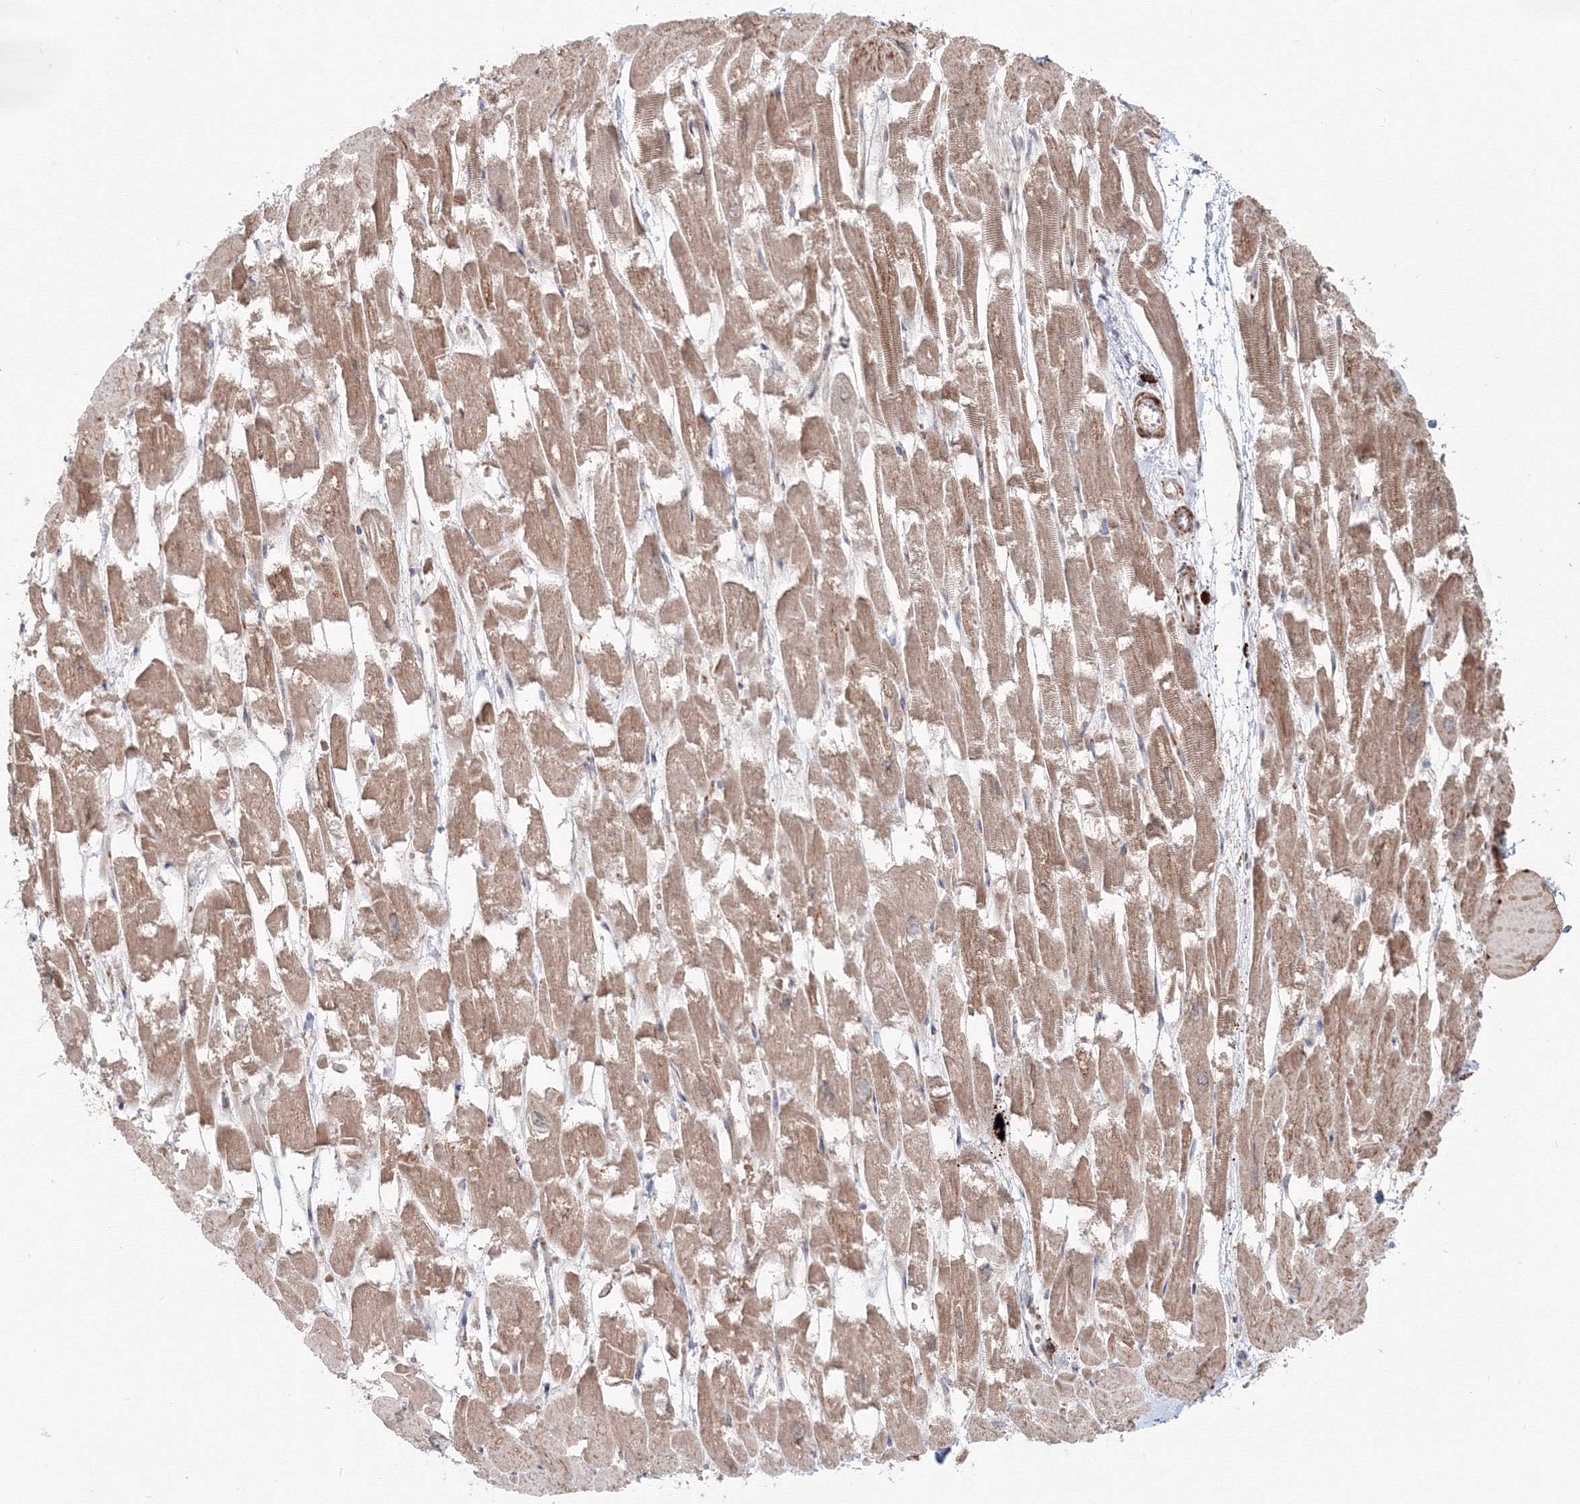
{"staining": {"intensity": "moderate", "quantity": ">75%", "location": "cytoplasmic/membranous"}, "tissue": "heart muscle", "cell_type": "Cardiomyocytes", "image_type": "normal", "snomed": [{"axis": "morphology", "description": "Normal tissue, NOS"}, {"axis": "topography", "description": "Heart"}], "caption": "A photomicrograph of heart muscle stained for a protein reveals moderate cytoplasmic/membranous brown staining in cardiomyocytes.", "gene": "SH3PXD2A", "patient": {"sex": "male", "age": 54}}